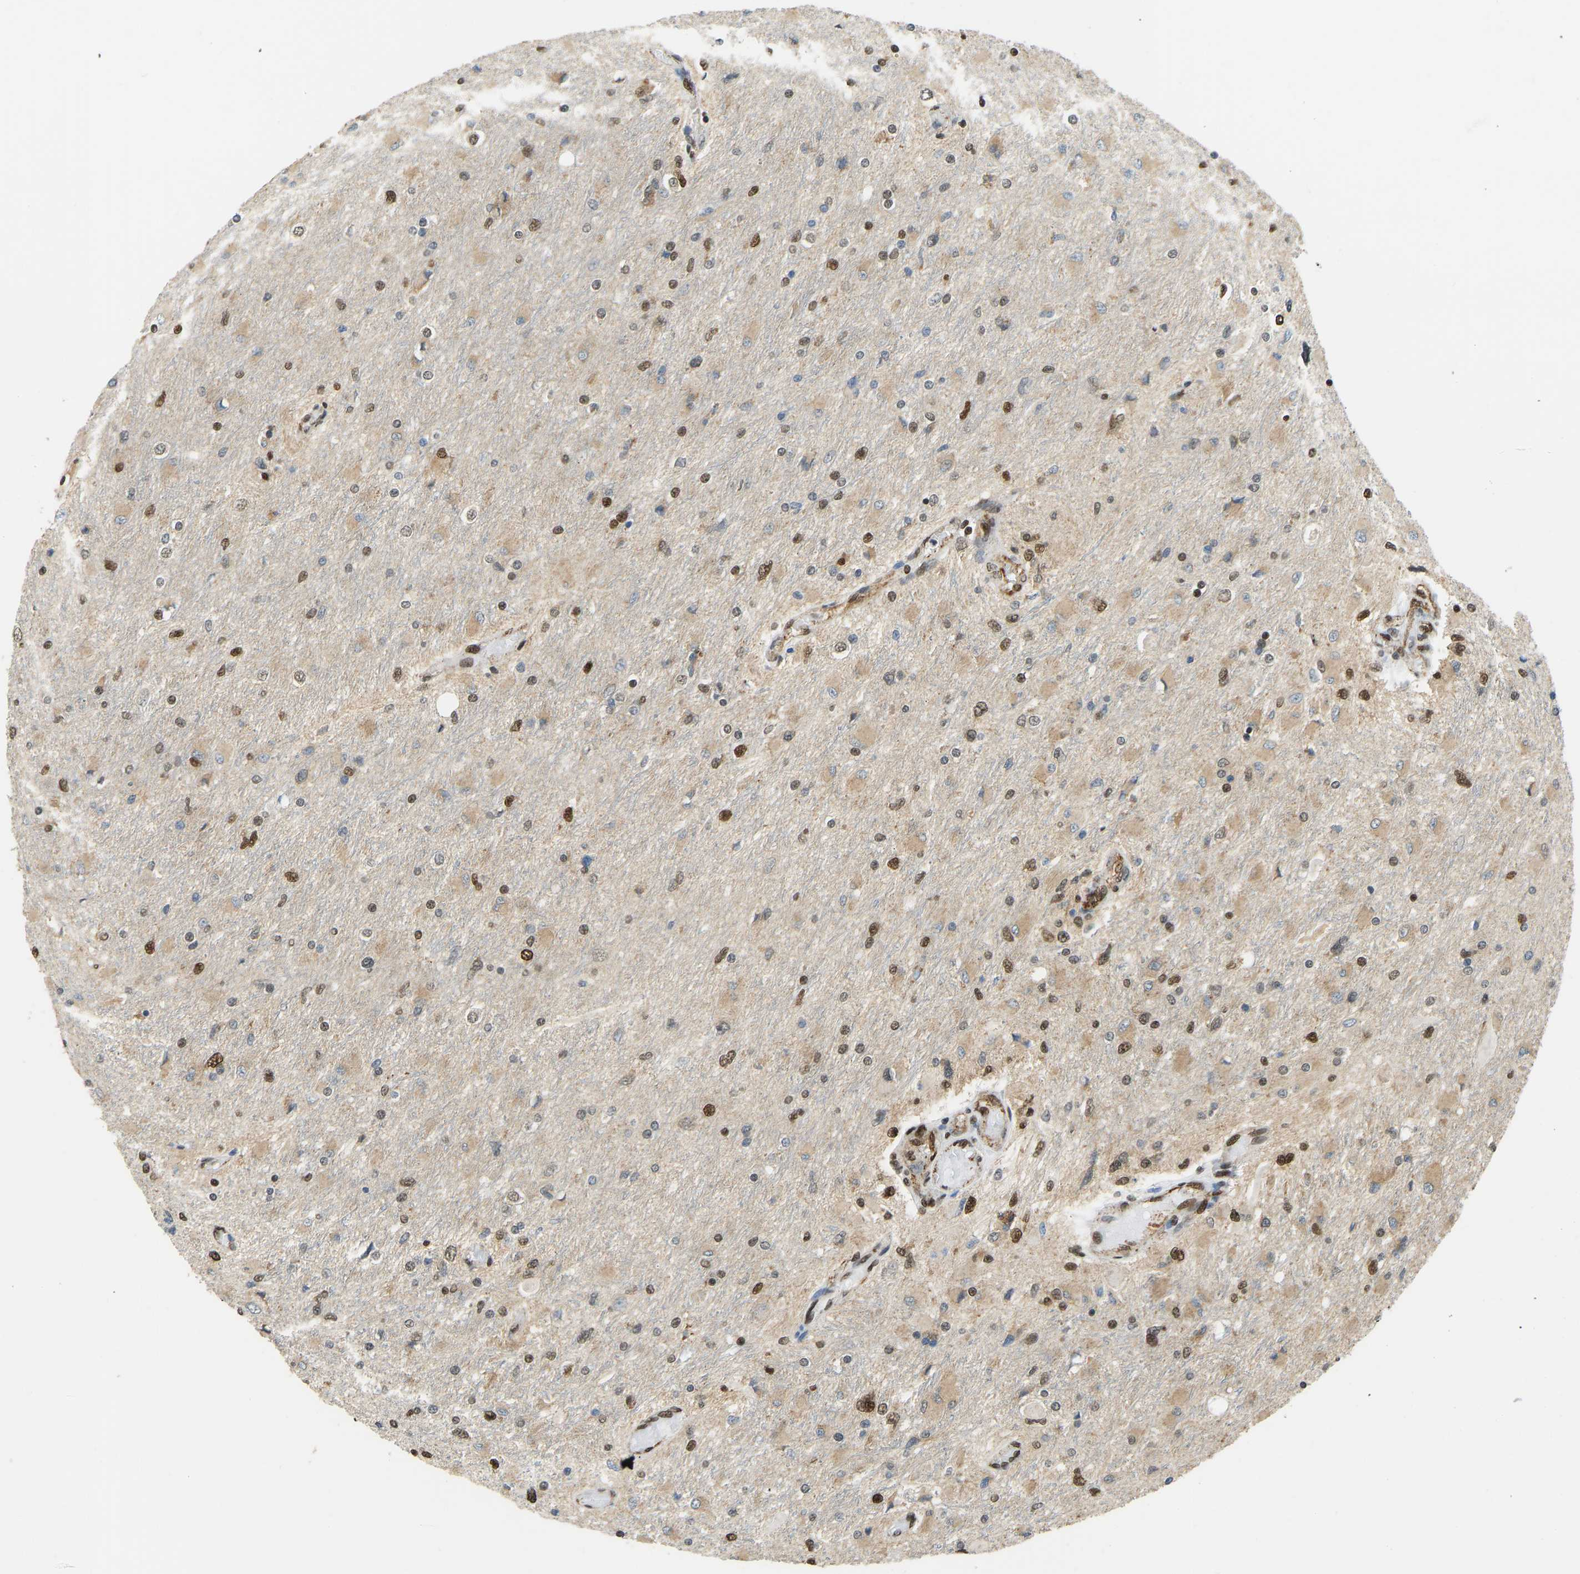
{"staining": {"intensity": "strong", "quantity": "25%-75%", "location": "nuclear"}, "tissue": "glioma", "cell_type": "Tumor cells", "image_type": "cancer", "snomed": [{"axis": "morphology", "description": "Glioma, malignant, High grade"}, {"axis": "topography", "description": "Cerebral cortex"}], "caption": "This is an image of immunohistochemistry staining of high-grade glioma (malignant), which shows strong positivity in the nuclear of tumor cells.", "gene": "ZSCAN20", "patient": {"sex": "female", "age": 36}}